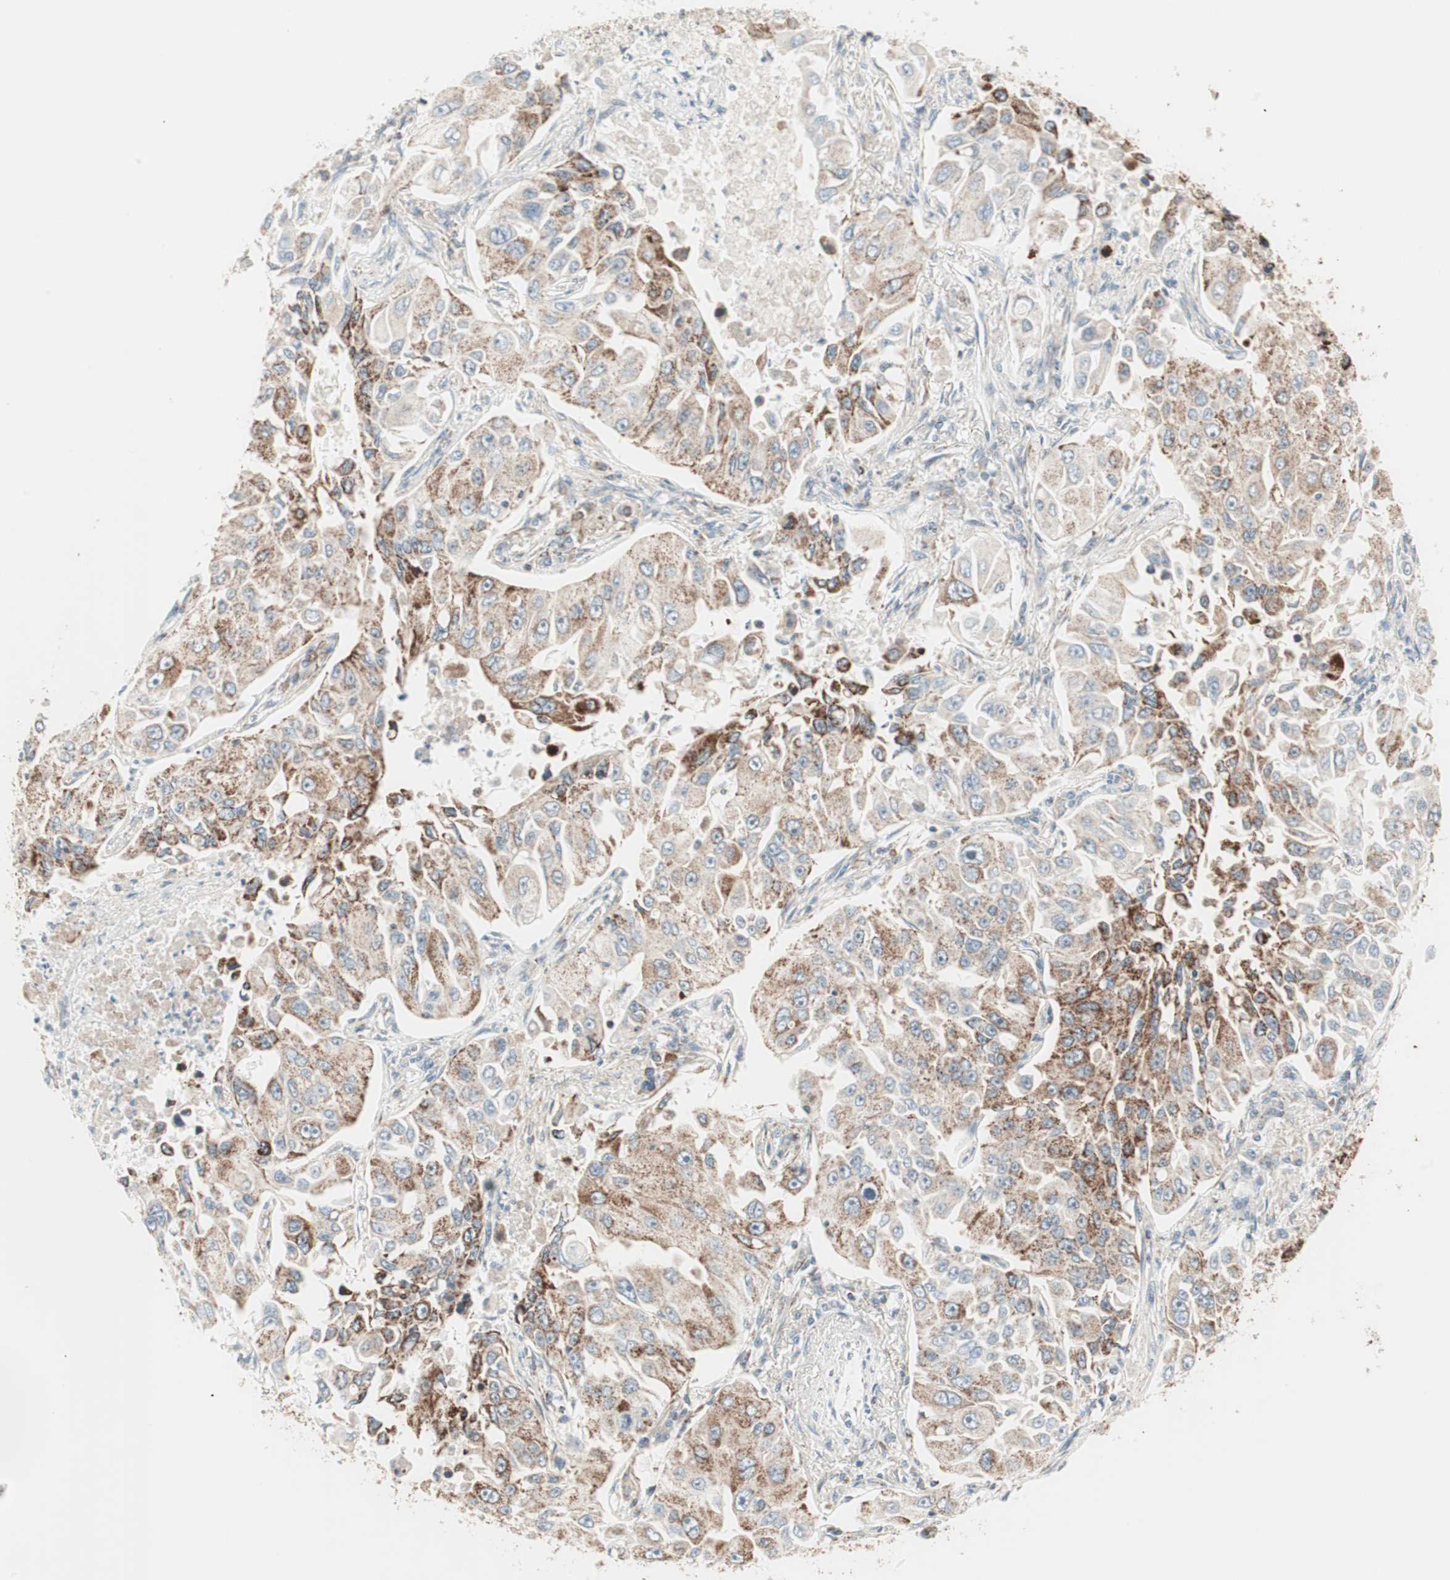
{"staining": {"intensity": "moderate", "quantity": ">75%", "location": "cytoplasmic/membranous"}, "tissue": "lung cancer", "cell_type": "Tumor cells", "image_type": "cancer", "snomed": [{"axis": "morphology", "description": "Adenocarcinoma, NOS"}, {"axis": "topography", "description": "Lung"}], "caption": "Immunohistochemistry (IHC) of human lung adenocarcinoma exhibits medium levels of moderate cytoplasmic/membranous expression in approximately >75% of tumor cells.", "gene": "TOMM20", "patient": {"sex": "male", "age": 84}}